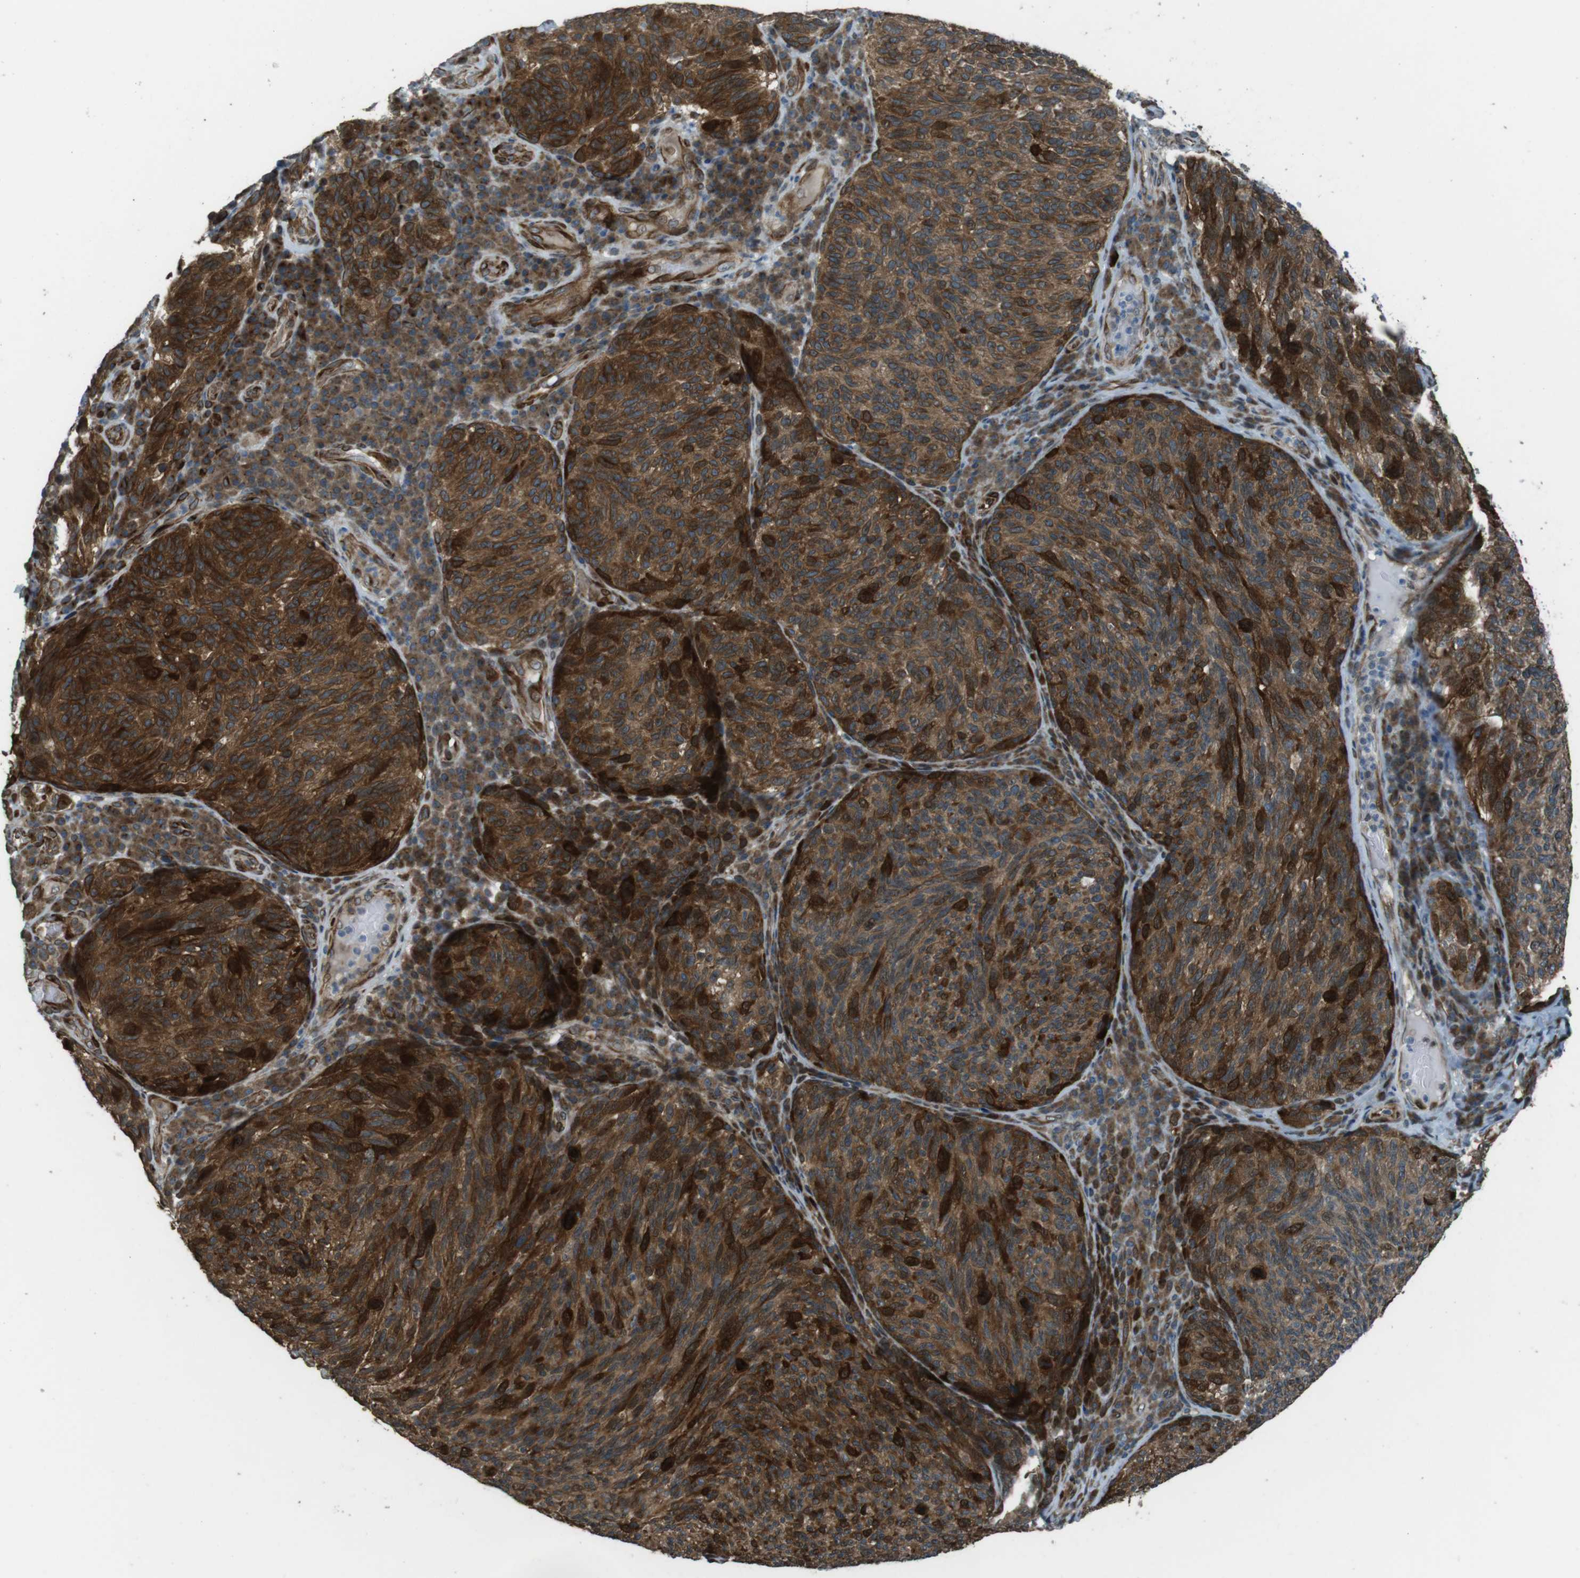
{"staining": {"intensity": "strong", "quantity": ">75%", "location": "cytoplasmic/membranous"}, "tissue": "melanoma", "cell_type": "Tumor cells", "image_type": "cancer", "snomed": [{"axis": "morphology", "description": "Malignant melanoma, NOS"}, {"axis": "topography", "description": "Skin"}], "caption": "Malignant melanoma tissue exhibits strong cytoplasmic/membranous staining in approximately >75% of tumor cells, visualized by immunohistochemistry.", "gene": "ZNF330", "patient": {"sex": "female", "age": 73}}